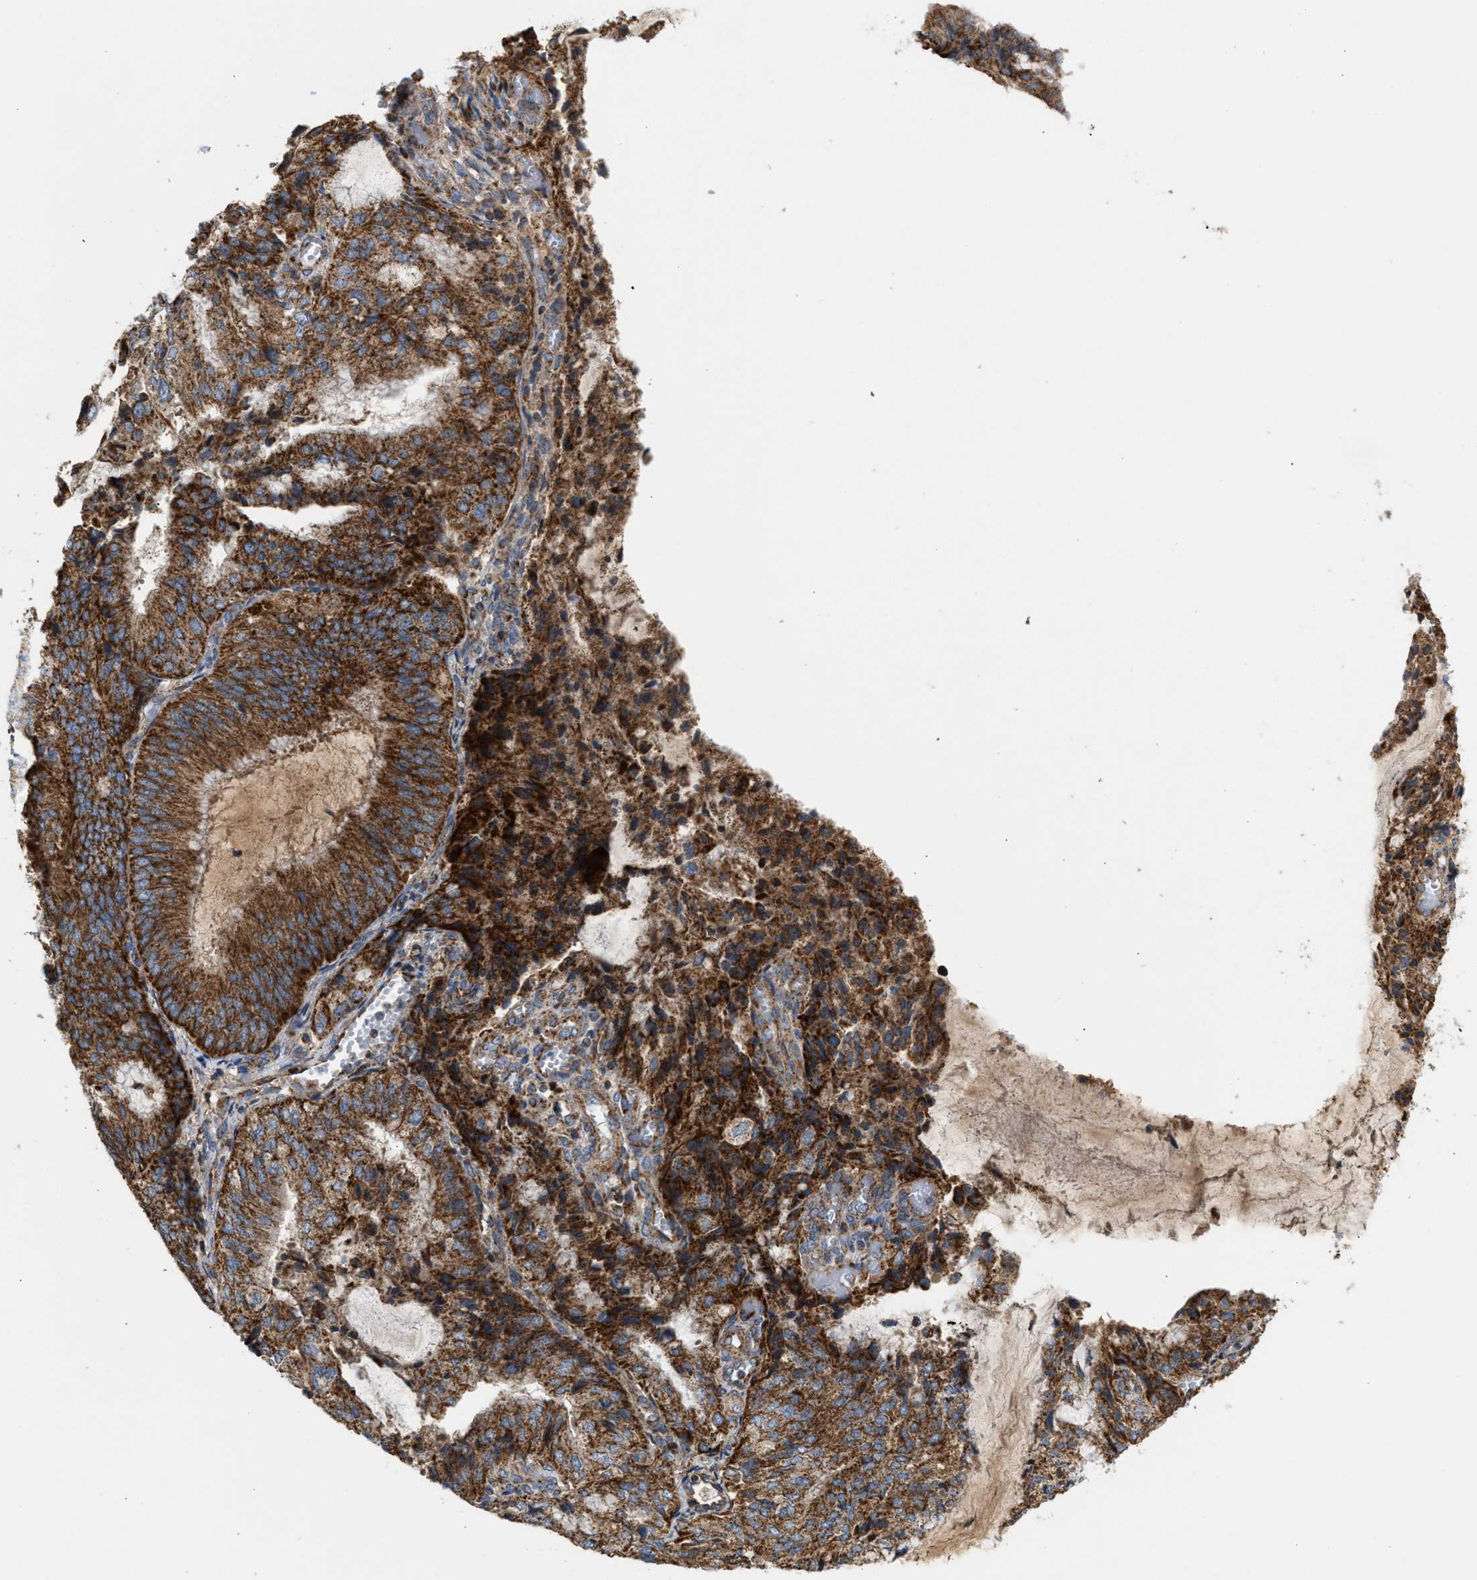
{"staining": {"intensity": "strong", "quantity": ">75%", "location": "cytoplasmic/membranous"}, "tissue": "endometrial cancer", "cell_type": "Tumor cells", "image_type": "cancer", "snomed": [{"axis": "morphology", "description": "Adenocarcinoma, NOS"}, {"axis": "topography", "description": "Endometrium"}], "caption": "Adenocarcinoma (endometrial) tissue demonstrates strong cytoplasmic/membranous staining in approximately >75% of tumor cells, visualized by immunohistochemistry. (Brightfield microscopy of DAB IHC at high magnification).", "gene": "TACO1", "patient": {"sex": "female", "age": 81}}